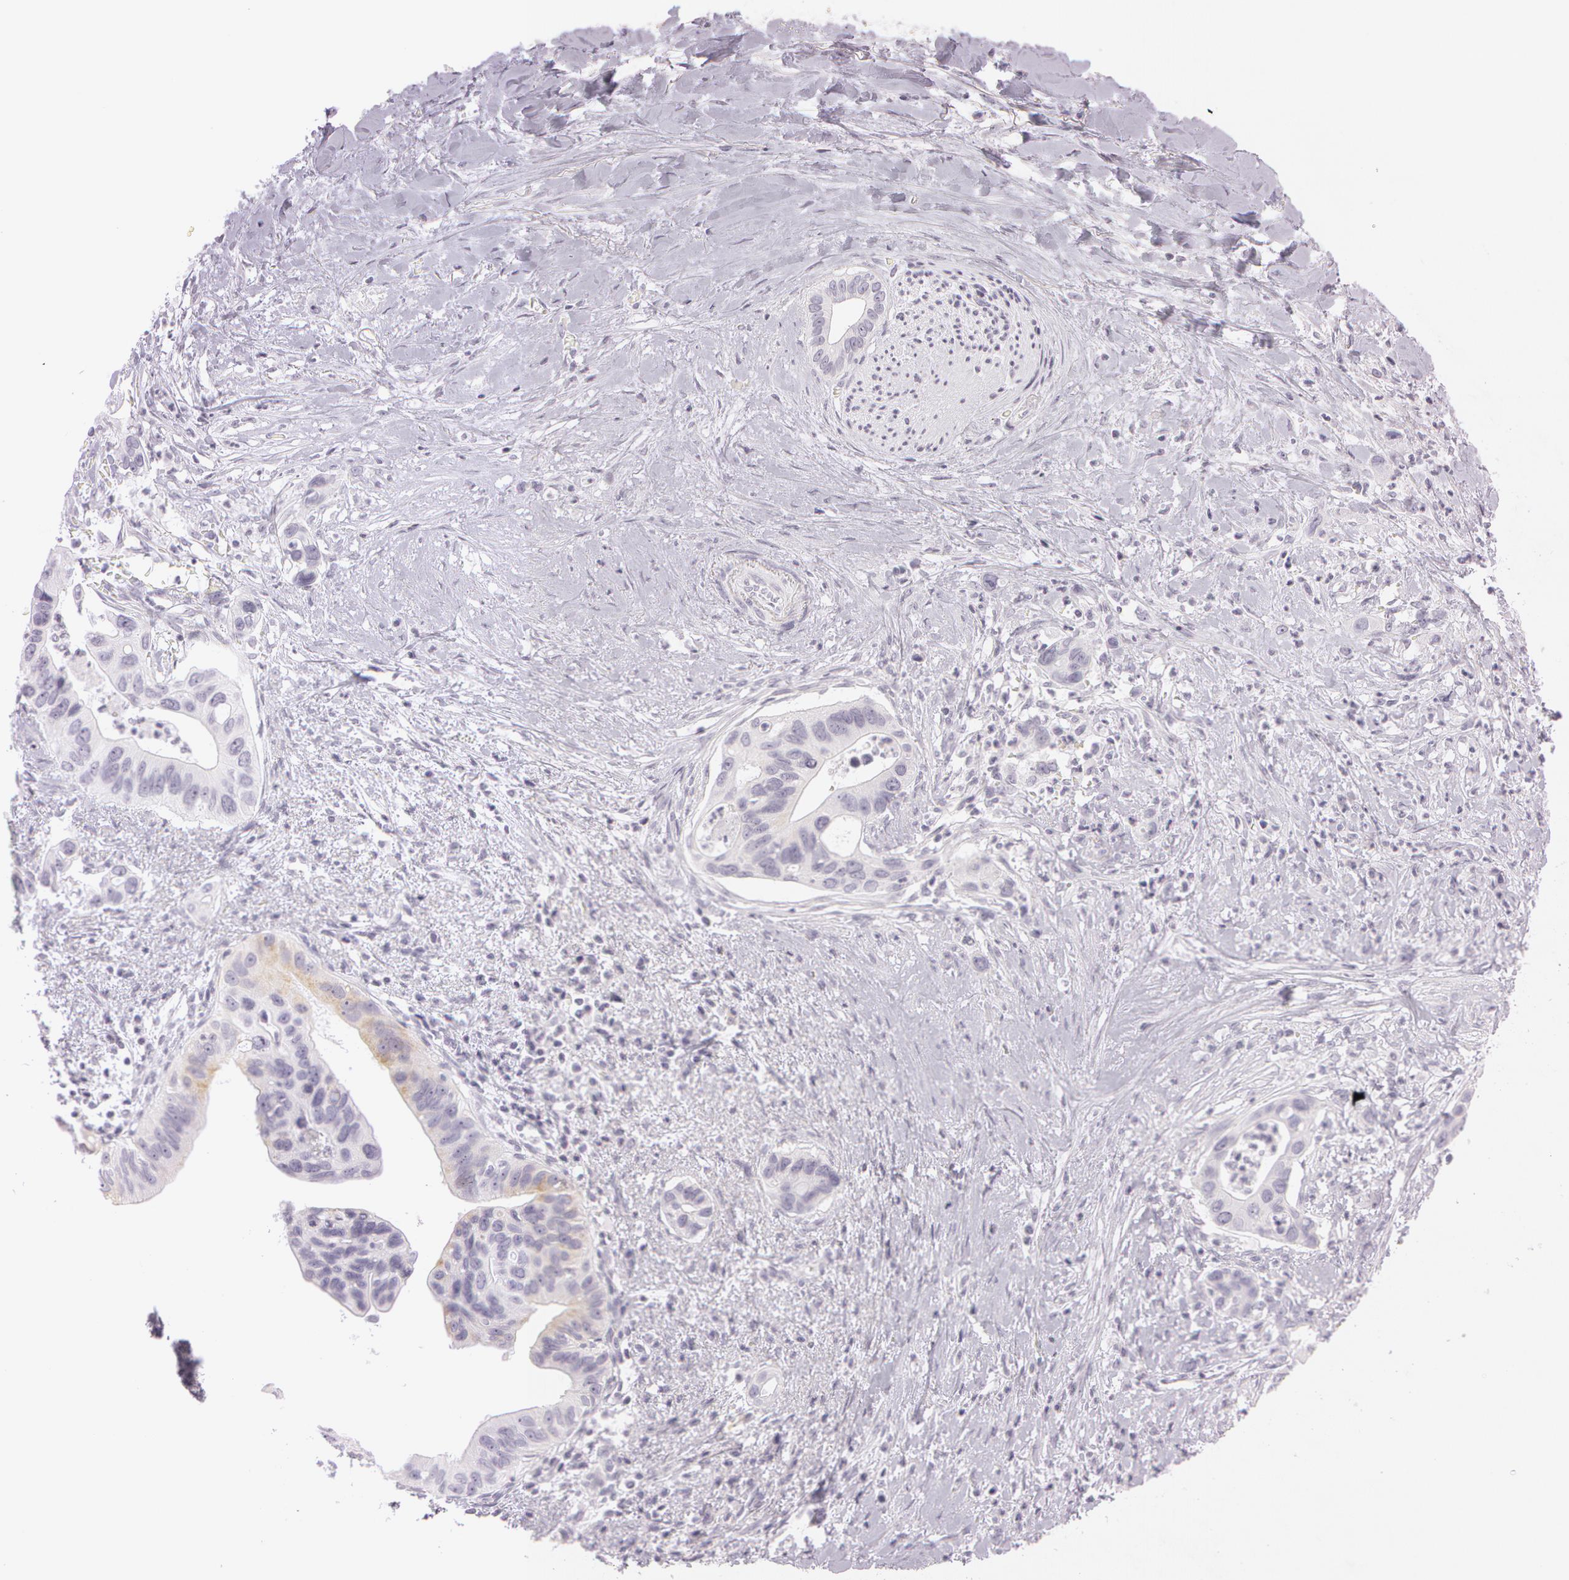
{"staining": {"intensity": "negative", "quantity": "none", "location": "none"}, "tissue": "liver cancer", "cell_type": "Tumor cells", "image_type": "cancer", "snomed": [{"axis": "morphology", "description": "Cholangiocarcinoma"}, {"axis": "topography", "description": "Liver"}], "caption": "Immunohistochemistry (IHC) of human liver cholangiocarcinoma demonstrates no staining in tumor cells.", "gene": "OTC", "patient": {"sex": "female", "age": 65}}